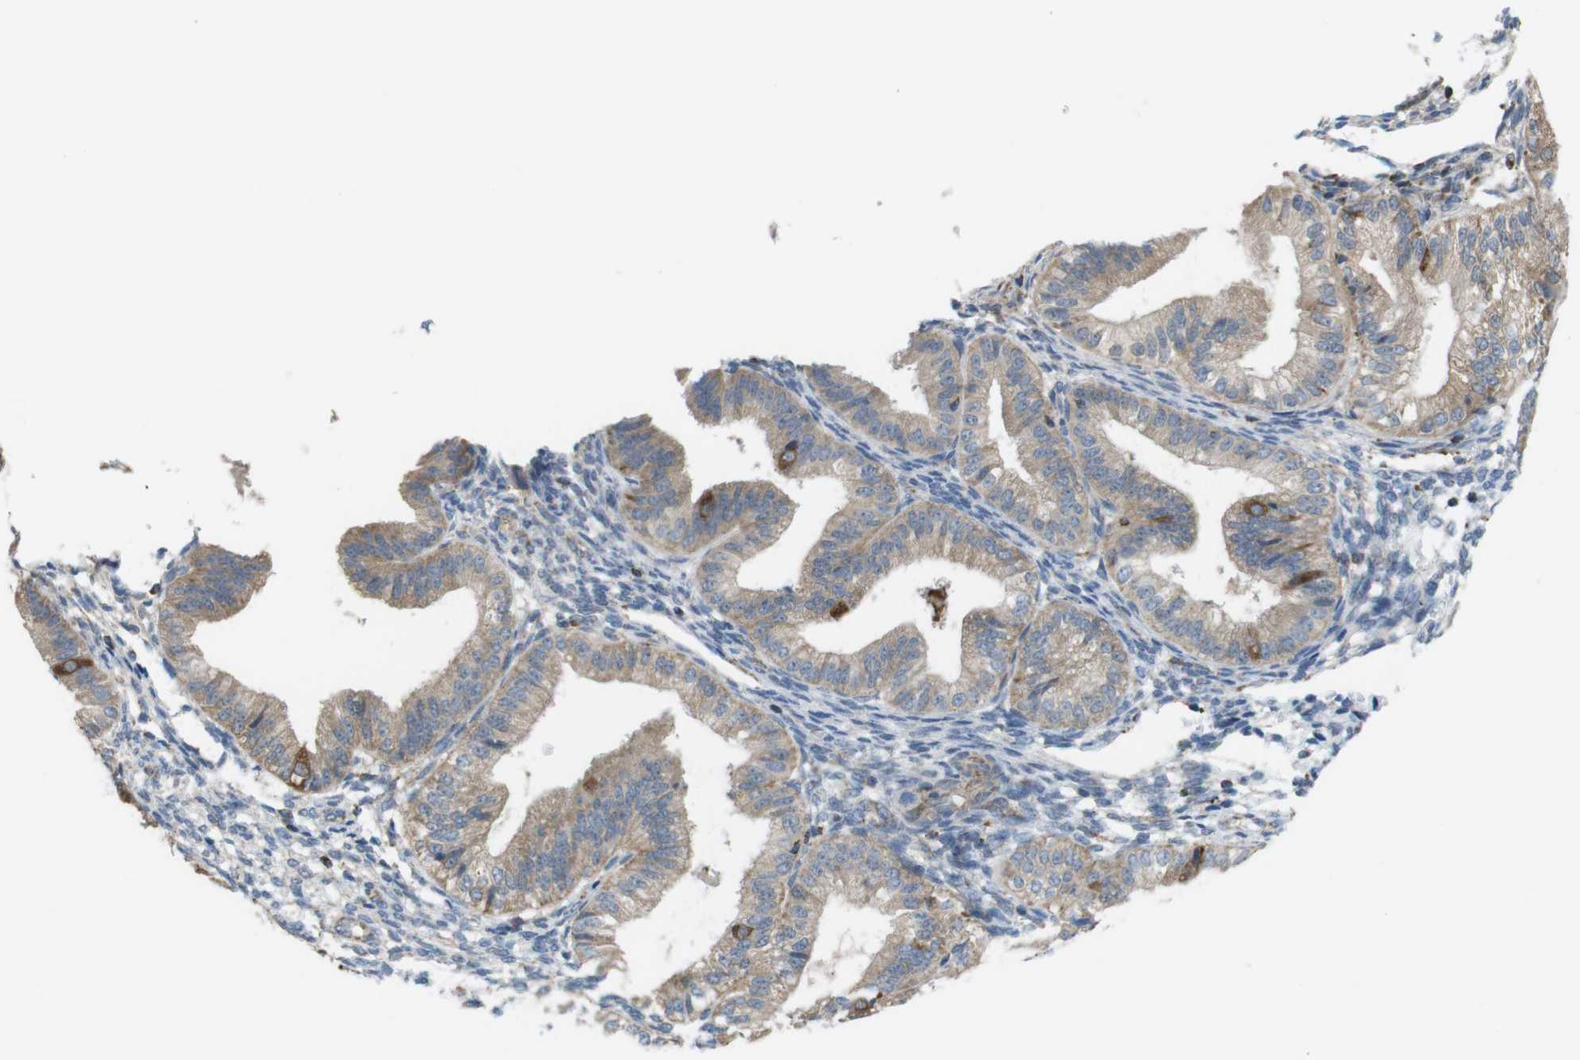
{"staining": {"intensity": "weak", "quantity": "25%-75%", "location": "cytoplasmic/membranous"}, "tissue": "endometrium", "cell_type": "Cells in endometrial stroma", "image_type": "normal", "snomed": [{"axis": "morphology", "description": "Normal tissue, NOS"}, {"axis": "topography", "description": "Endometrium"}], "caption": "The image exhibits immunohistochemical staining of normal endometrium. There is weak cytoplasmic/membranous staining is present in about 25%-75% of cells in endometrial stroma.", "gene": "GRIK1", "patient": {"sex": "female", "age": 39}}